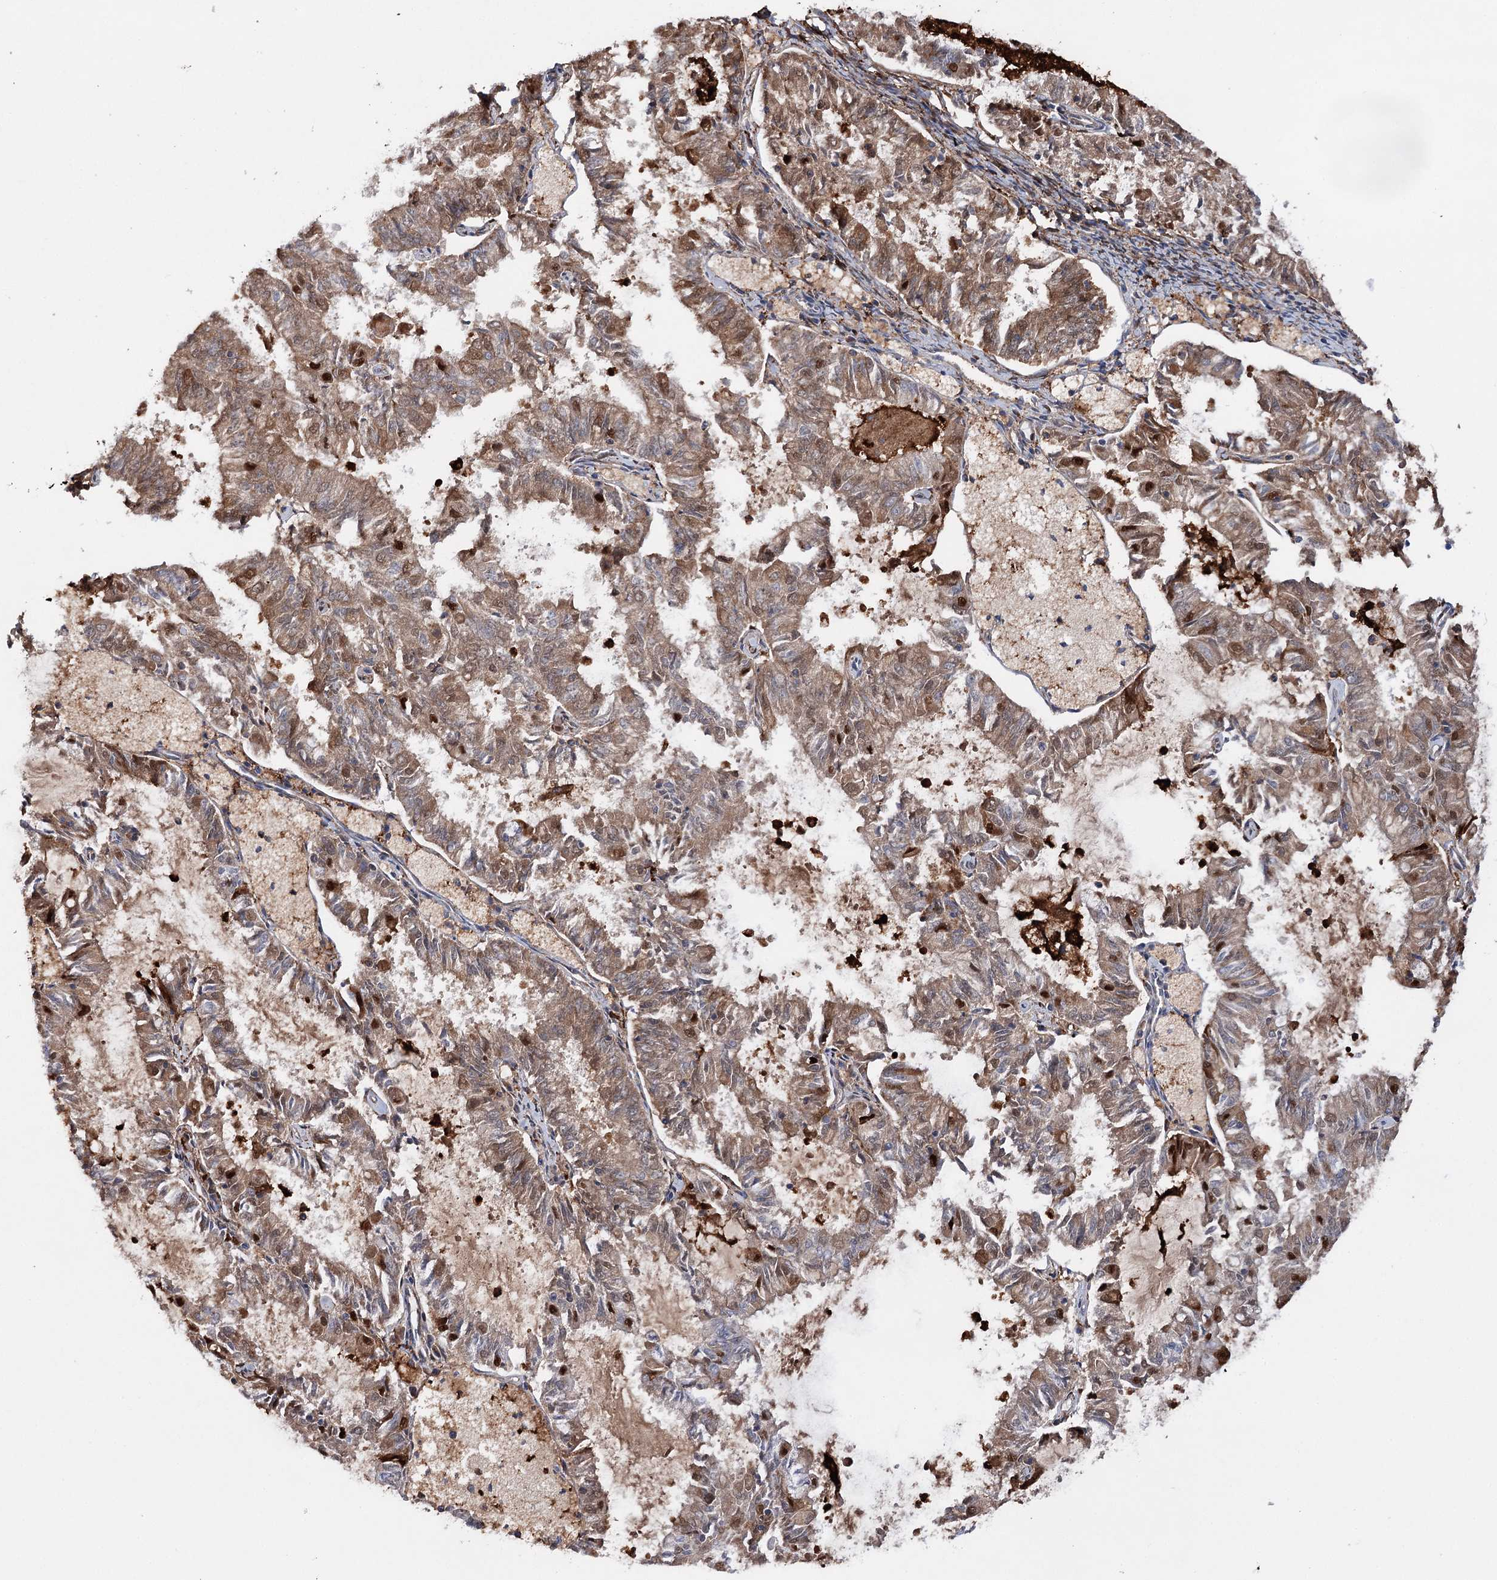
{"staining": {"intensity": "moderate", "quantity": ">75%", "location": "cytoplasmic/membranous"}, "tissue": "endometrial cancer", "cell_type": "Tumor cells", "image_type": "cancer", "snomed": [{"axis": "morphology", "description": "Adenocarcinoma, NOS"}, {"axis": "topography", "description": "Endometrium"}], "caption": "Moderate cytoplasmic/membranous protein staining is present in about >75% of tumor cells in endometrial adenocarcinoma. The staining was performed using DAB (3,3'-diaminobenzidine), with brown indicating positive protein expression. Nuclei are stained blue with hematoxylin.", "gene": "CFAP46", "patient": {"sex": "female", "age": 57}}